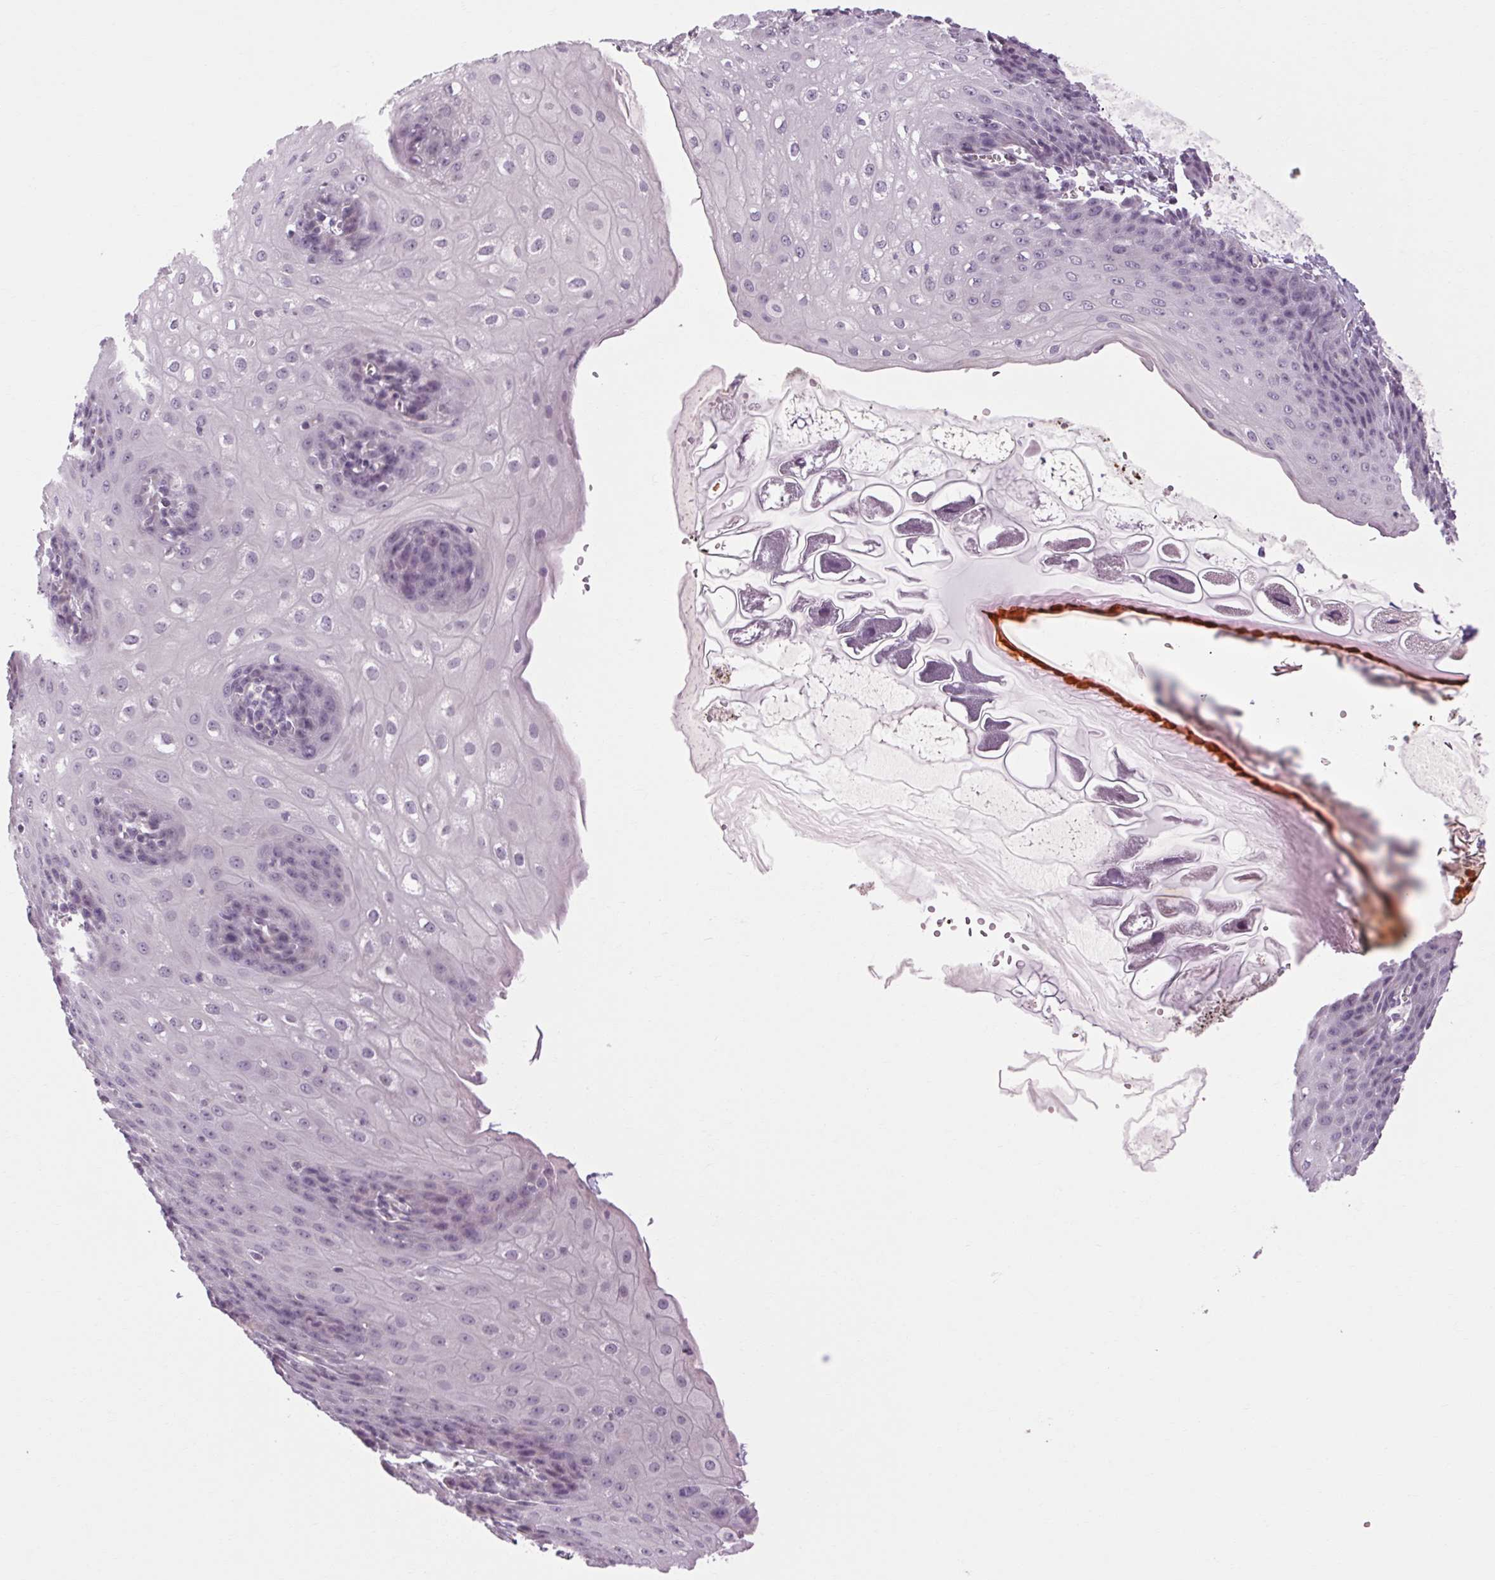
{"staining": {"intensity": "negative", "quantity": "none", "location": "none"}, "tissue": "esophagus", "cell_type": "Squamous epithelial cells", "image_type": "normal", "snomed": [{"axis": "morphology", "description": "Normal tissue, NOS"}, {"axis": "topography", "description": "Esophagus"}], "caption": "Immunohistochemistry (IHC) of unremarkable human esophagus reveals no expression in squamous epithelial cells.", "gene": "KLHL40", "patient": {"sex": "male", "age": 71}}